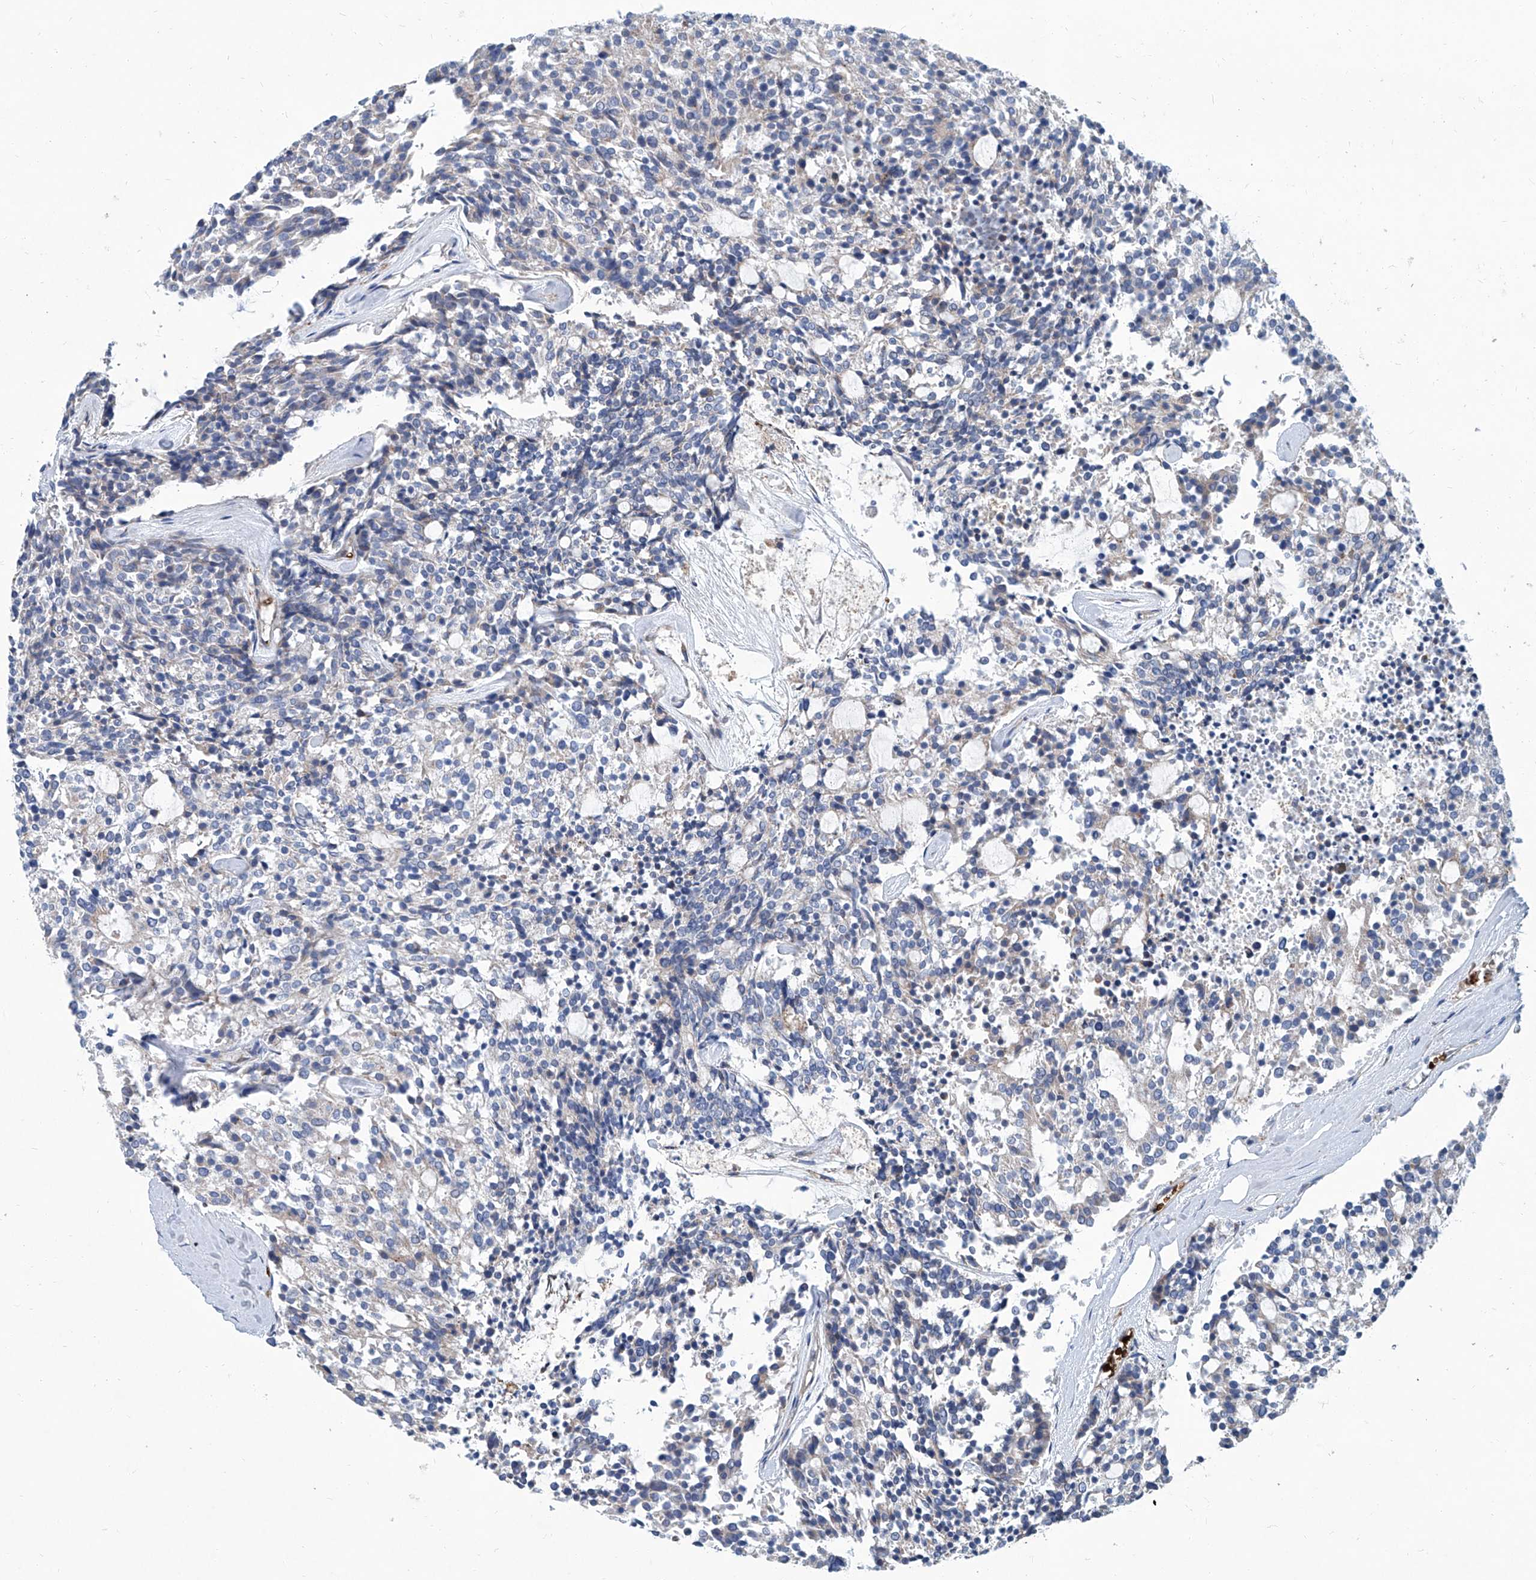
{"staining": {"intensity": "negative", "quantity": "none", "location": "none"}, "tissue": "carcinoid", "cell_type": "Tumor cells", "image_type": "cancer", "snomed": [{"axis": "morphology", "description": "Carcinoid, malignant, NOS"}, {"axis": "topography", "description": "Pancreas"}], "caption": "Tumor cells show no significant positivity in carcinoid.", "gene": "FPR2", "patient": {"sex": "female", "age": 54}}